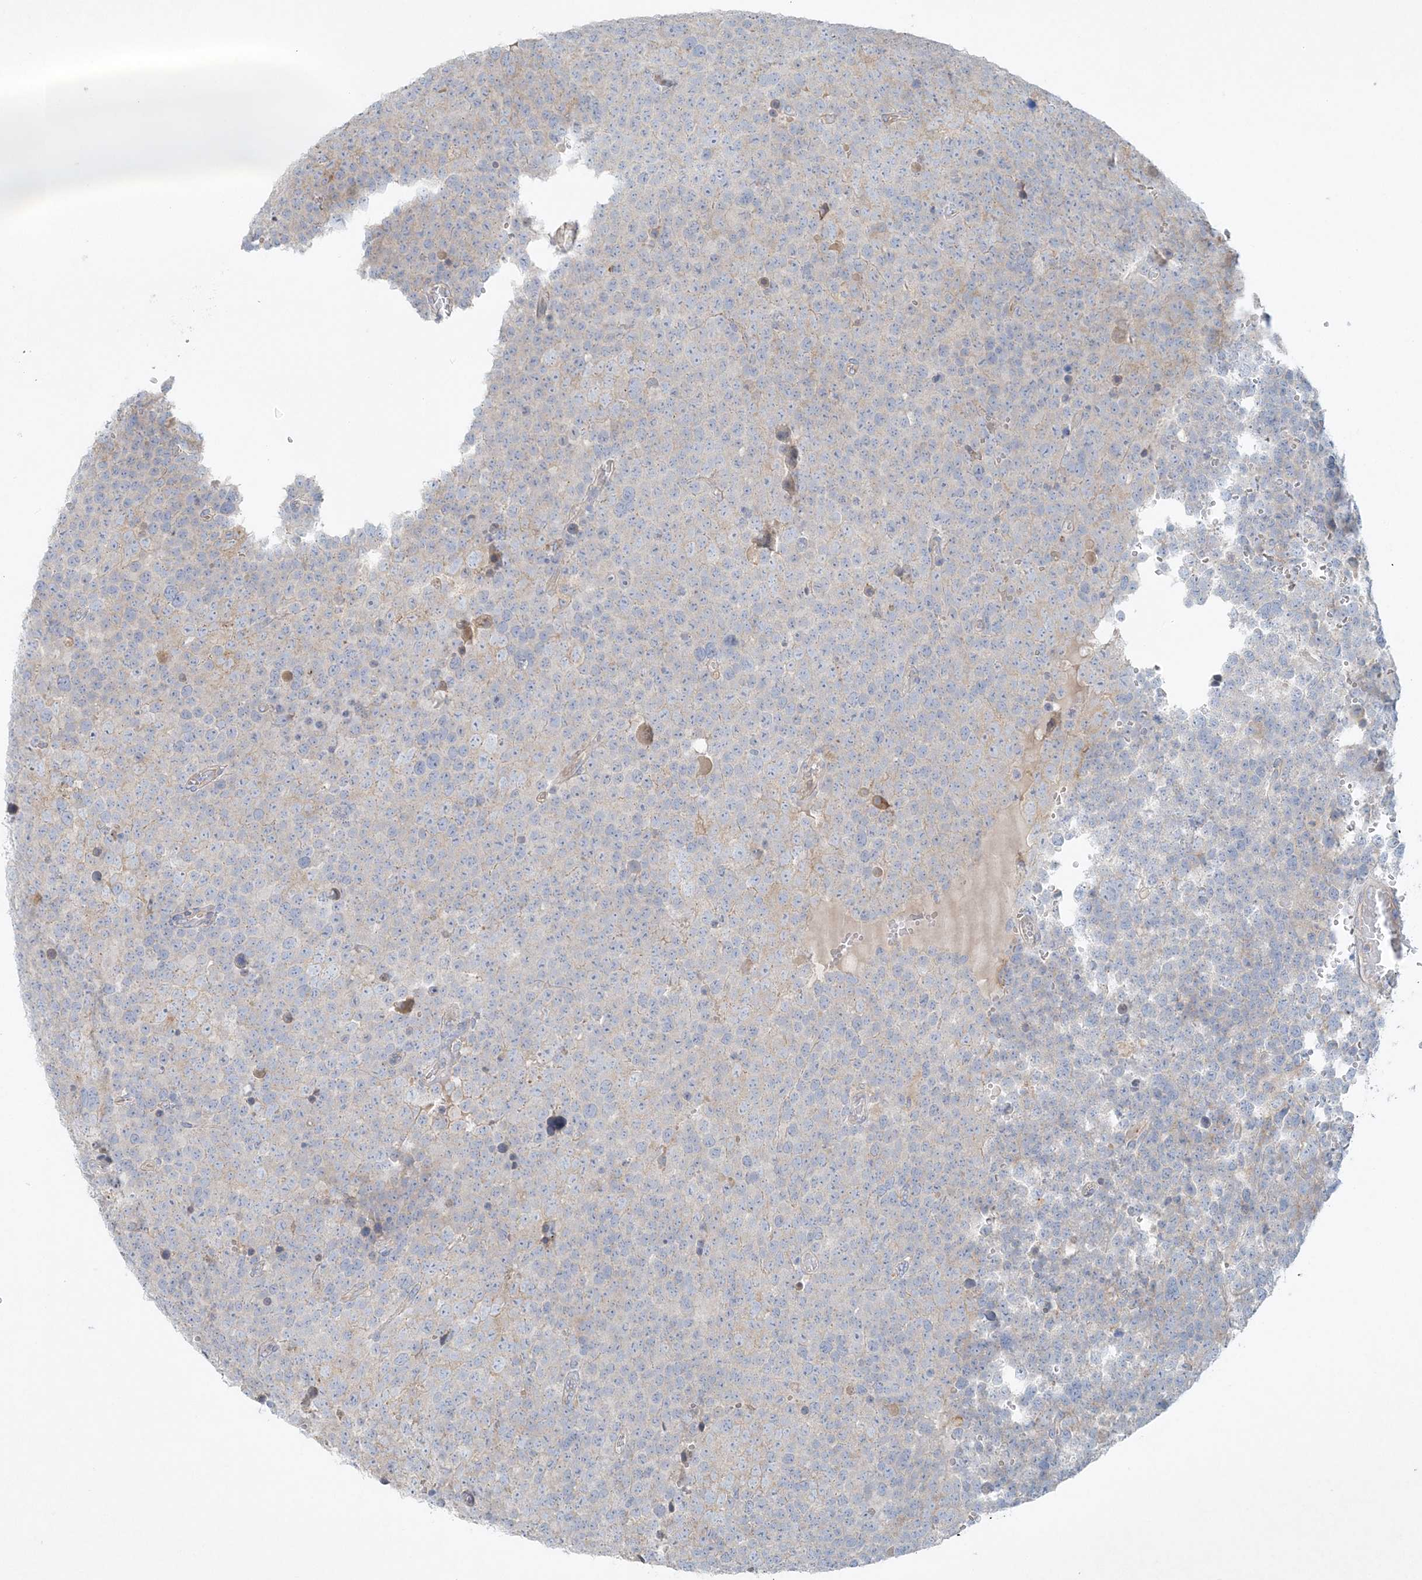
{"staining": {"intensity": "negative", "quantity": "none", "location": "none"}, "tissue": "testis cancer", "cell_type": "Tumor cells", "image_type": "cancer", "snomed": [{"axis": "morphology", "description": "Seminoma, NOS"}, {"axis": "topography", "description": "Testis"}], "caption": "This is an immunohistochemistry (IHC) photomicrograph of testis cancer (seminoma). There is no positivity in tumor cells.", "gene": "ATP11A", "patient": {"sex": "male", "age": 71}}